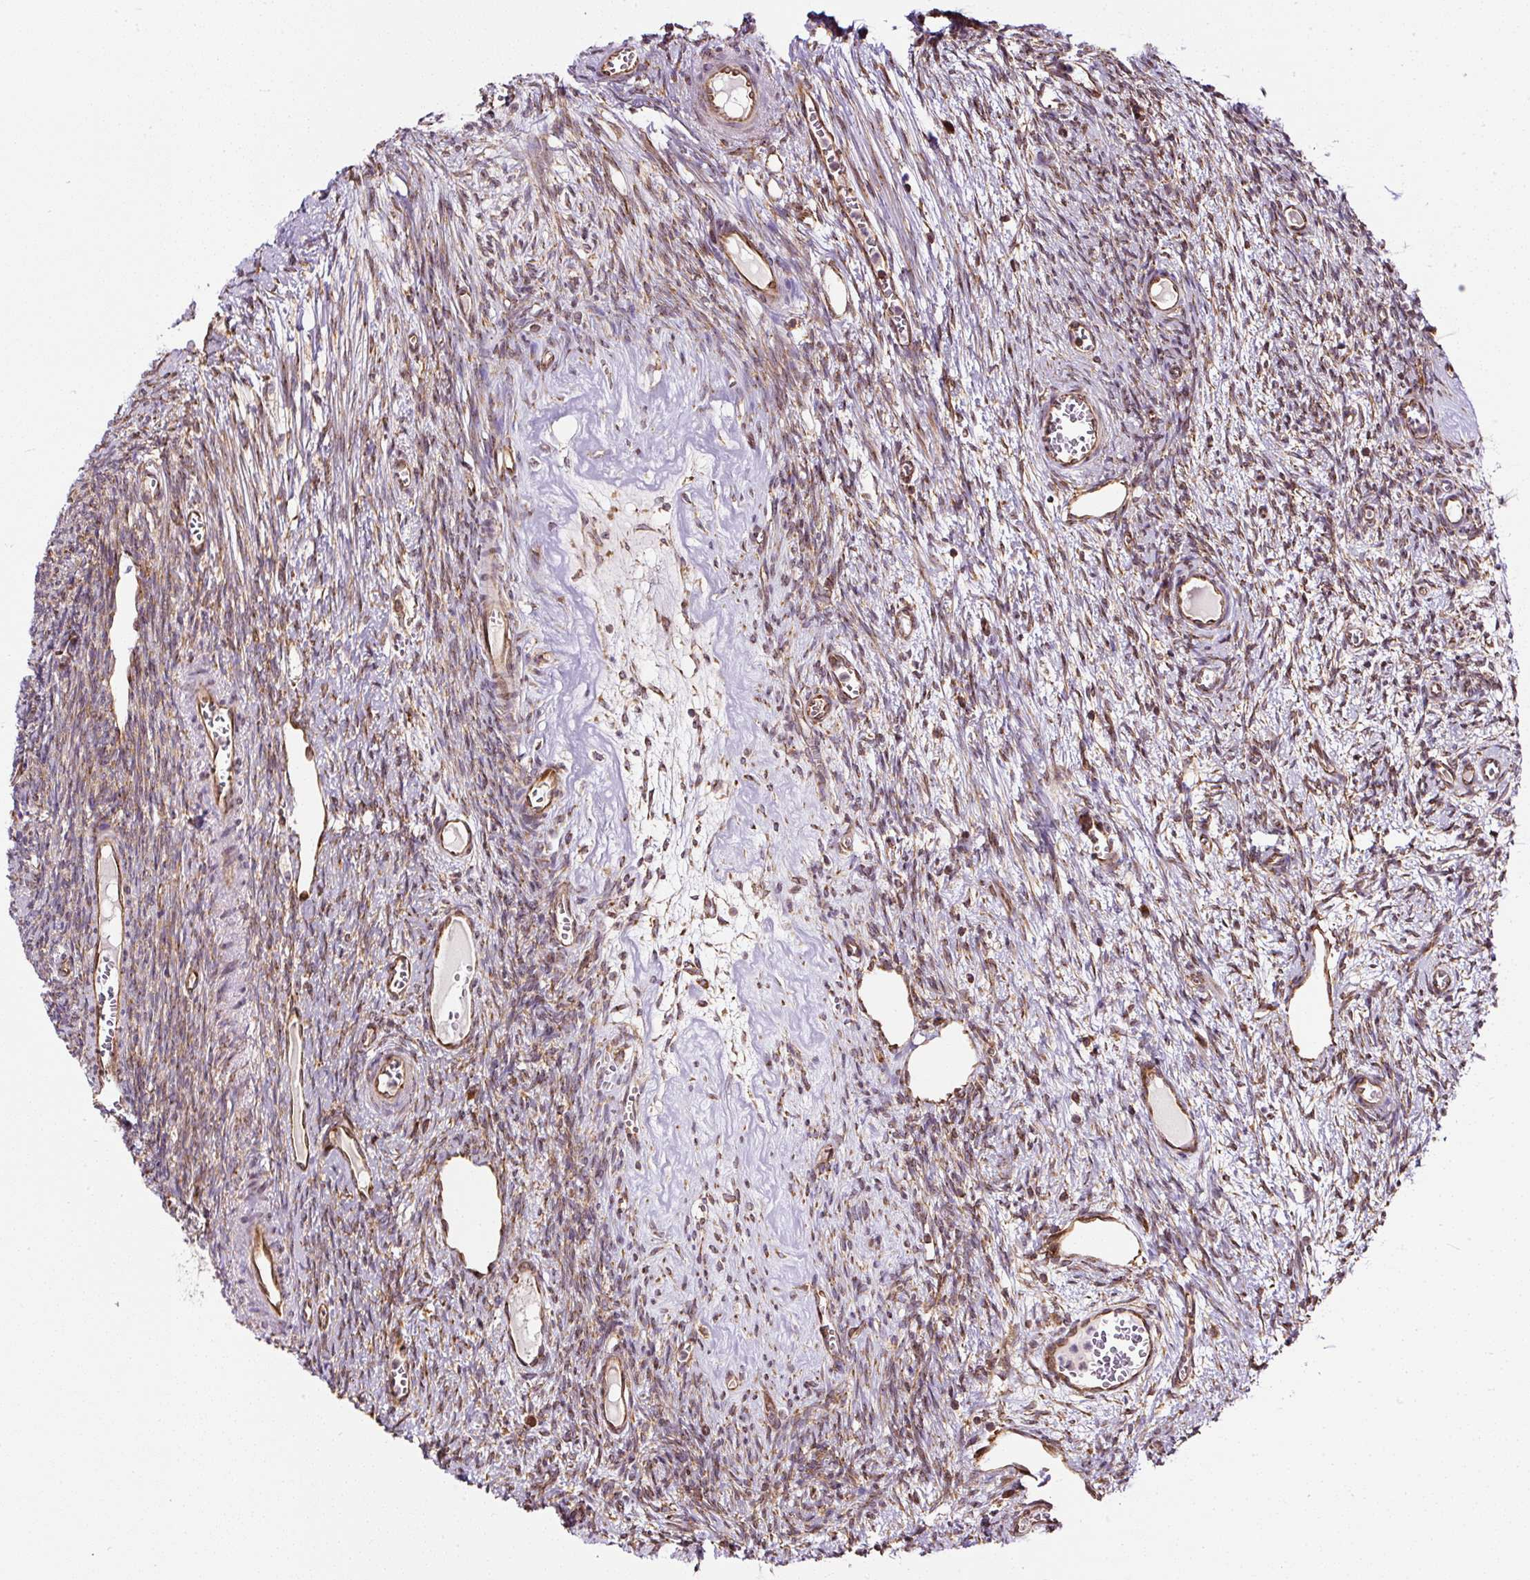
{"staining": {"intensity": "weak", "quantity": "25%-75%", "location": "cytoplasmic/membranous"}, "tissue": "ovary", "cell_type": "Ovarian stroma cells", "image_type": "normal", "snomed": [{"axis": "morphology", "description": "Normal tissue, NOS"}, {"axis": "topography", "description": "Ovary"}], "caption": "Immunohistochemical staining of benign ovary reveals weak cytoplasmic/membranous protein positivity in approximately 25%-75% of ovarian stroma cells.", "gene": "KDM4E", "patient": {"sex": "female", "age": 44}}